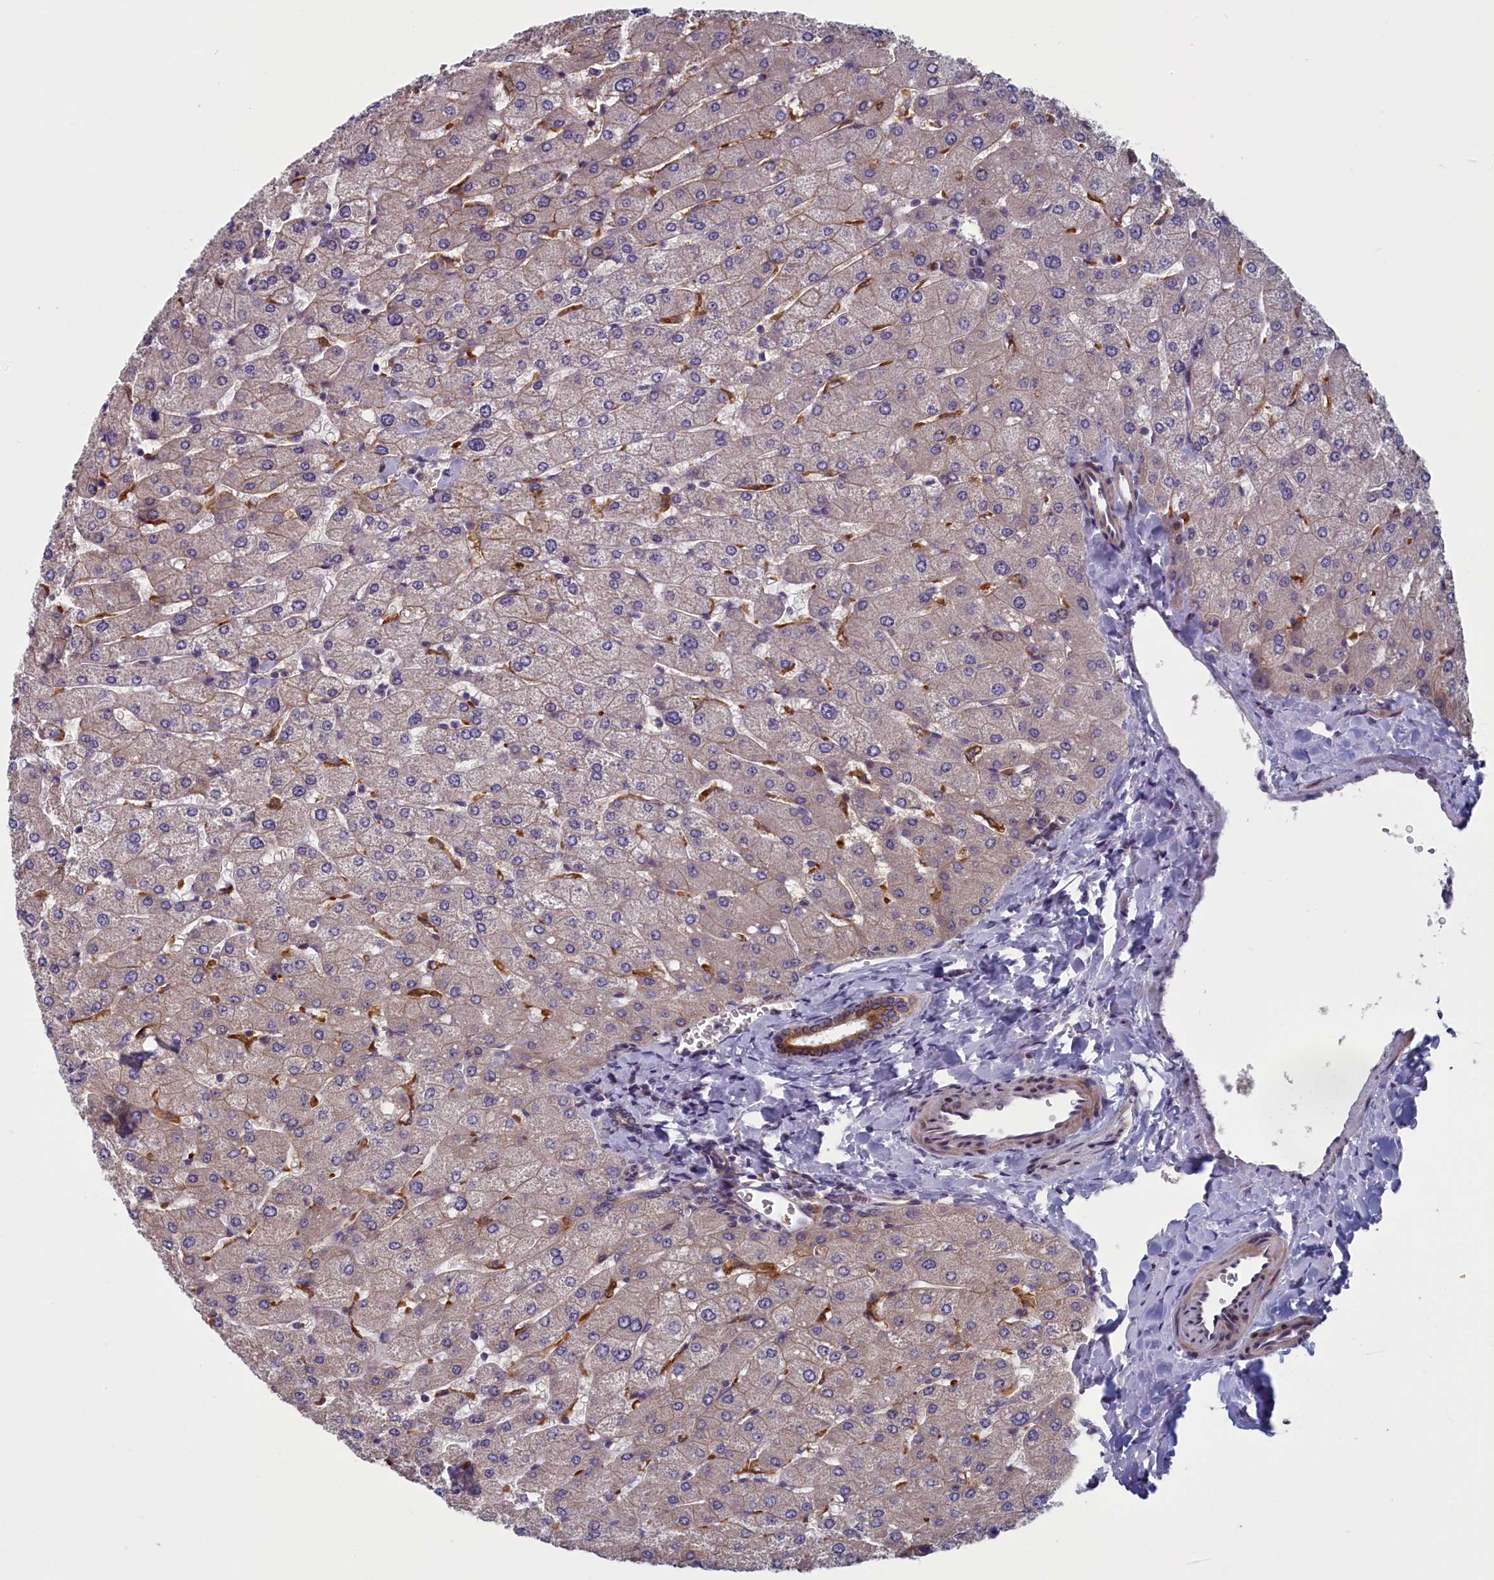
{"staining": {"intensity": "moderate", "quantity": "25%-75%", "location": "cytoplasmic/membranous"}, "tissue": "liver", "cell_type": "Cholangiocytes", "image_type": "normal", "snomed": [{"axis": "morphology", "description": "Normal tissue, NOS"}, {"axis": "topography", "description": "Liver"}], "caption": "There is medium levels of moderate cytoplasmic/membranous expression in cholangiocytes of benign liver, as demonstrated by immunohistochemical staining (brown color).", "gene": "ANKRD39", "patient": {"sex": "male", "age": 55}}